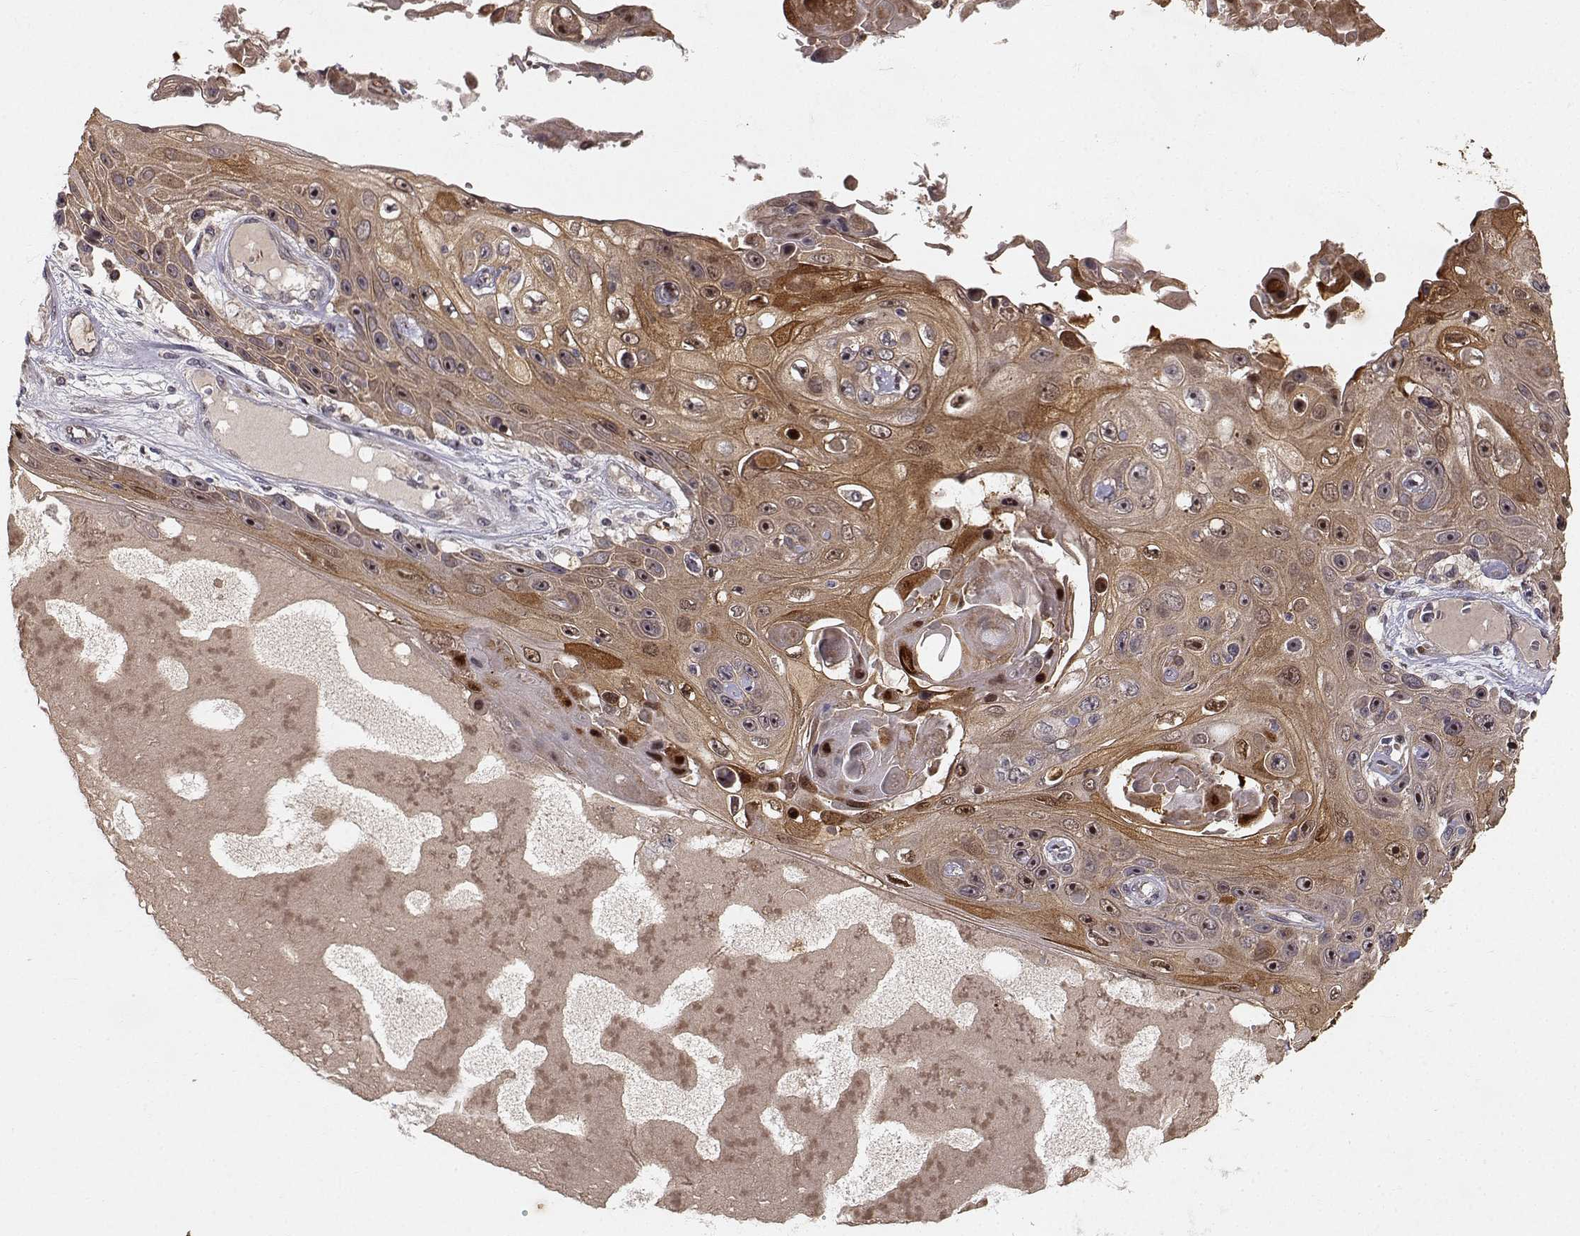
{"staining": {"intensity": "moderate", "quantity": "25%-75%", "location": "cytoplasmic/membranous"}, "tissue": "skin cancer", "cell_type": "Tumor cells", "image_type": "cancer", "snomed": [{"axis": "morphology", "description": "Squamous cell carcinoma, NOS"}, {"axis": "topography", "description": "Skin"}], "caption": "Human skin squamous cell carcinoma stained with a protein marker reveals moderate staining in tumor cells.", "gene": "APC", "patient": {"sex": "male", "age": 82}}